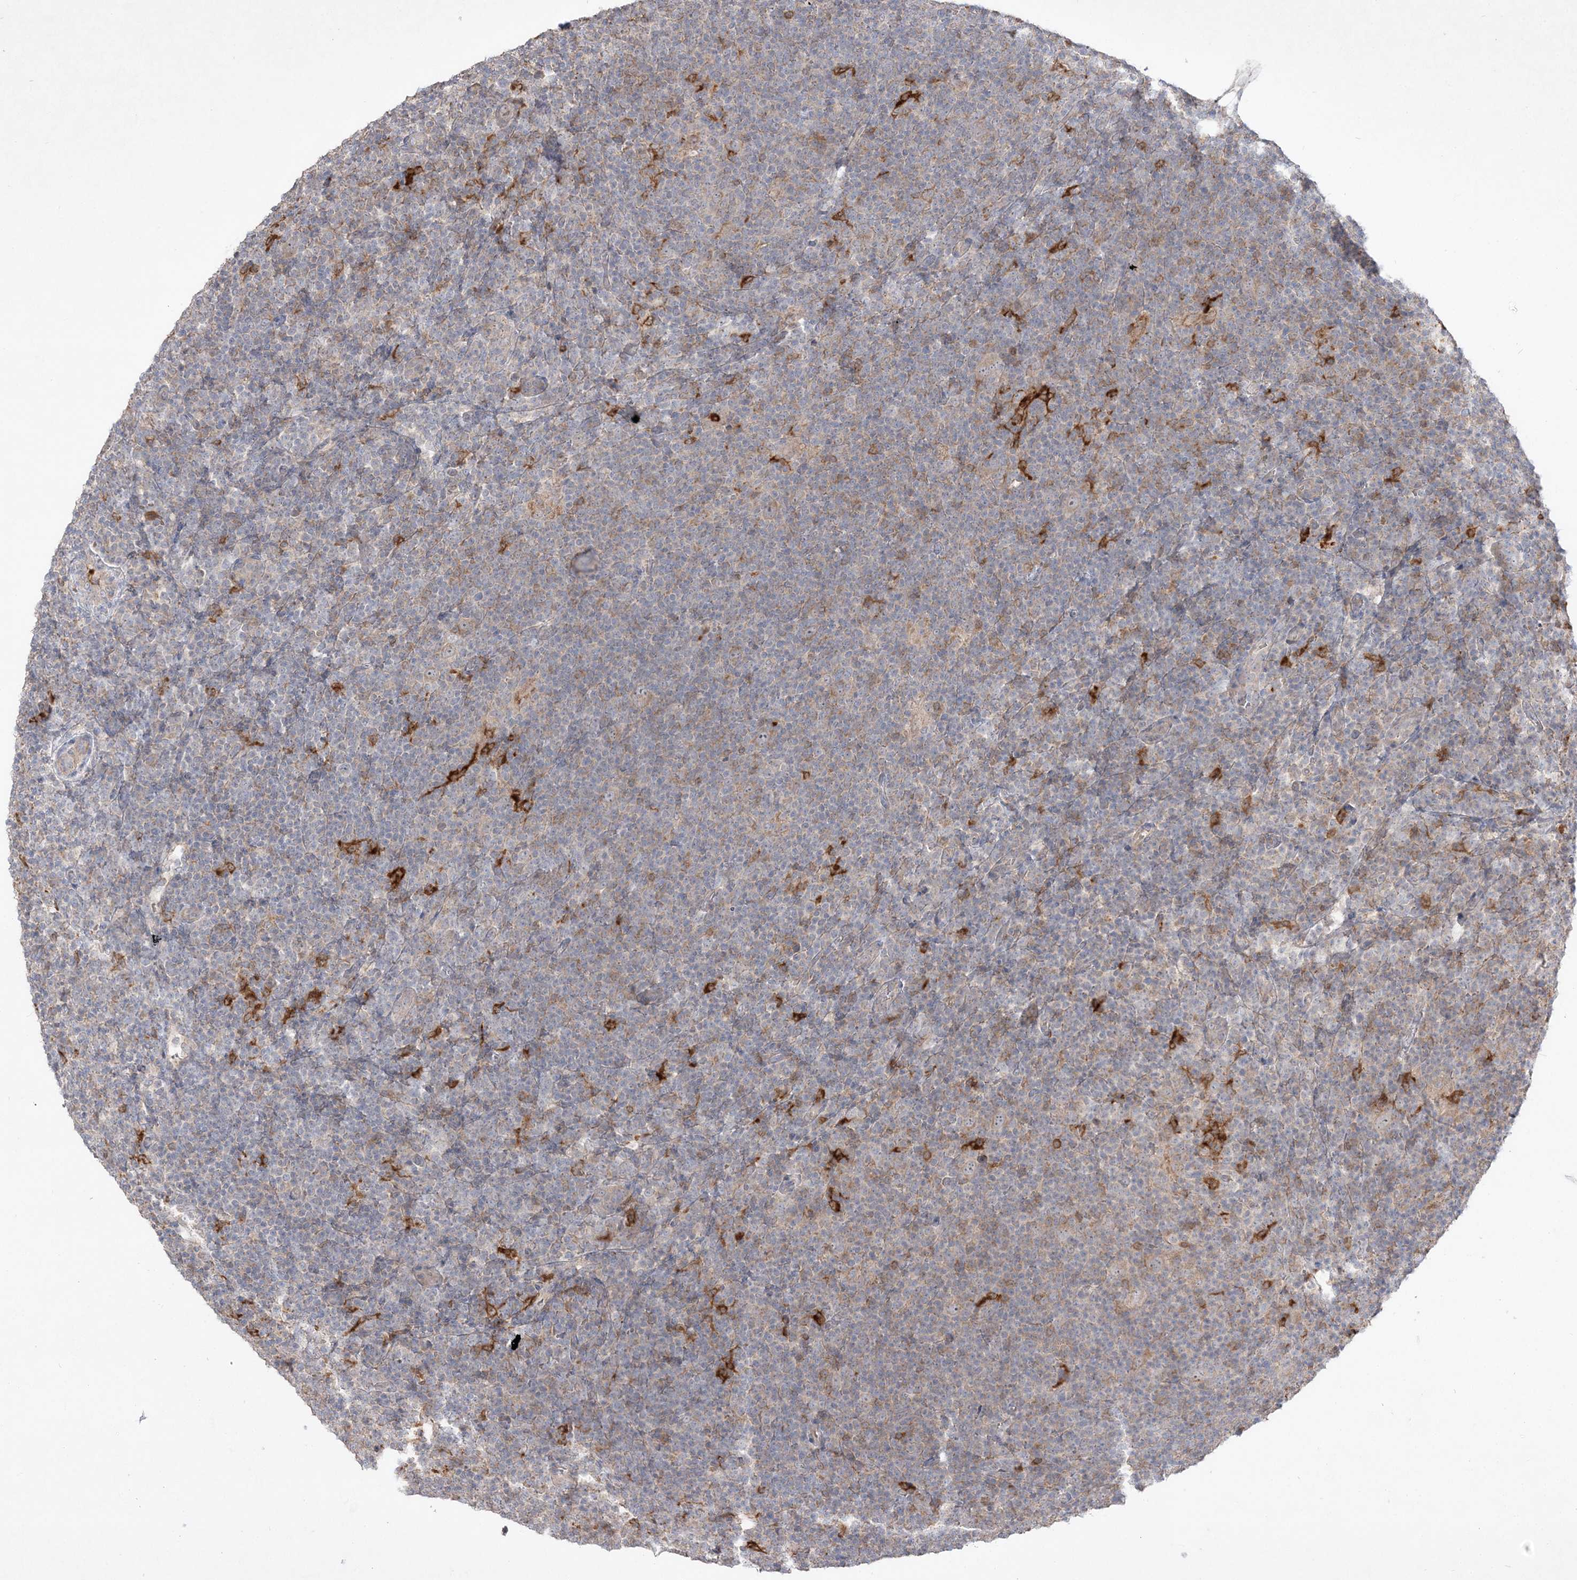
{"staining": {"intensity": "negative", "quantity": "none", "location": "none"}, "tissue": "lymphoma", "cell_type": "Tumor cells", "image_type": "cancer", "snomed": [{"axis": "morphology", "description": "Hodgkin's disease, NOS"}, {"axis": "topography", "description": "Lymph node"}], "caption": "Immunohistochemistry of lymphoma shows no staining in tumor cells.", "gene": "CLNK", "patient": {"sex": "female", "age": 57}}